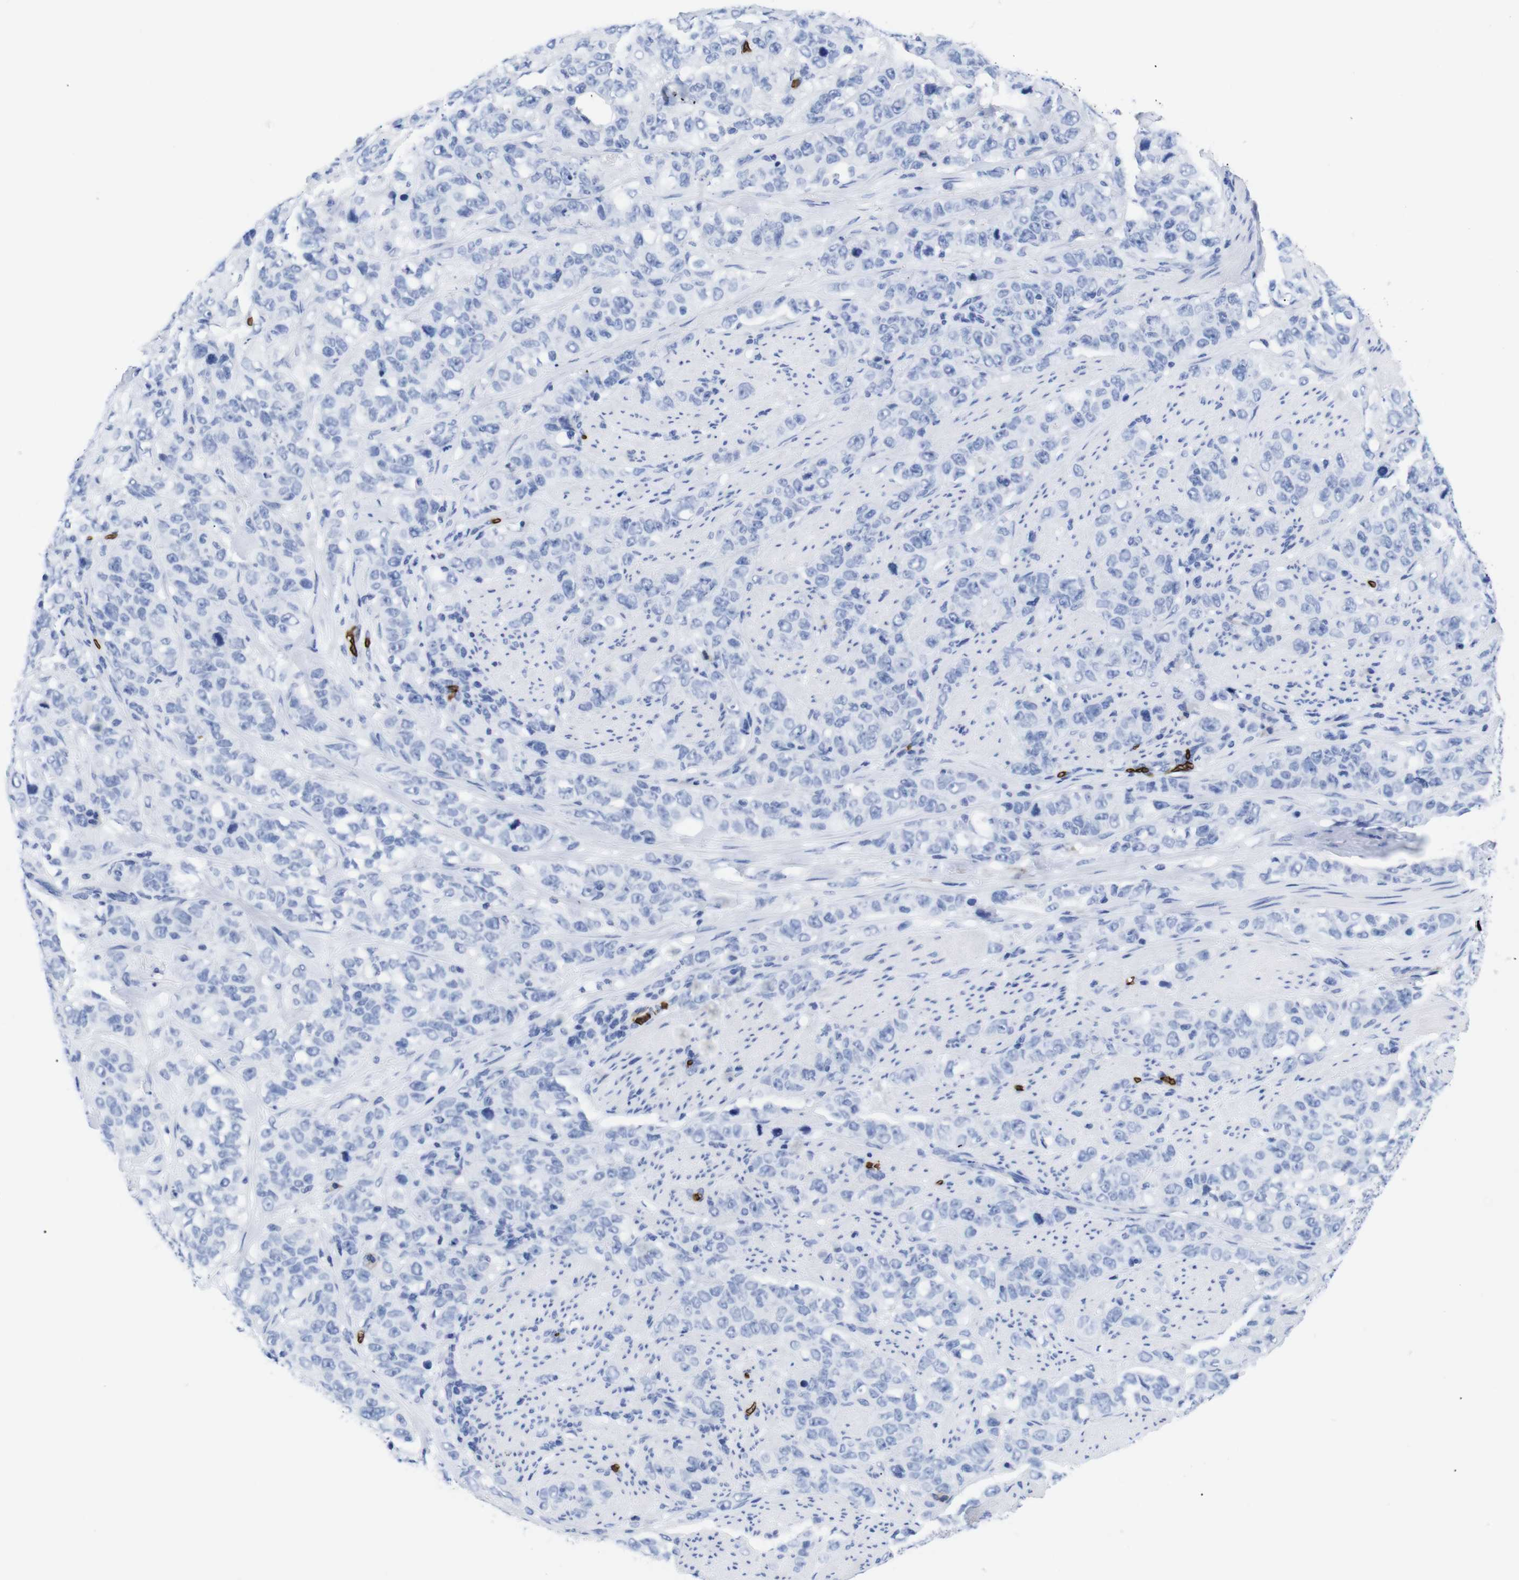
{"staining": {"intensity": "negative", "quantity": "none", "location": "none"}, "tissue": "stomach cancer", "cell_type": "Tumor cells", "image_type": "cancer", "snomed": [{"axis": "morphology", "description": "Adenocarcinoma, NOS"}, {"axis": "topography", "description": "Stomach"}], "caption": "Immunohistochemistry image of neoplastic tissue: human stomach adenocarcinoma stained with DAB (3,3'-diaminobenzidine) shows no significant protein expression in tumor cells. Nuclei are stained in blue.", "gene": "S1PR2", "patient": {"sex": "male", "age": 48}}